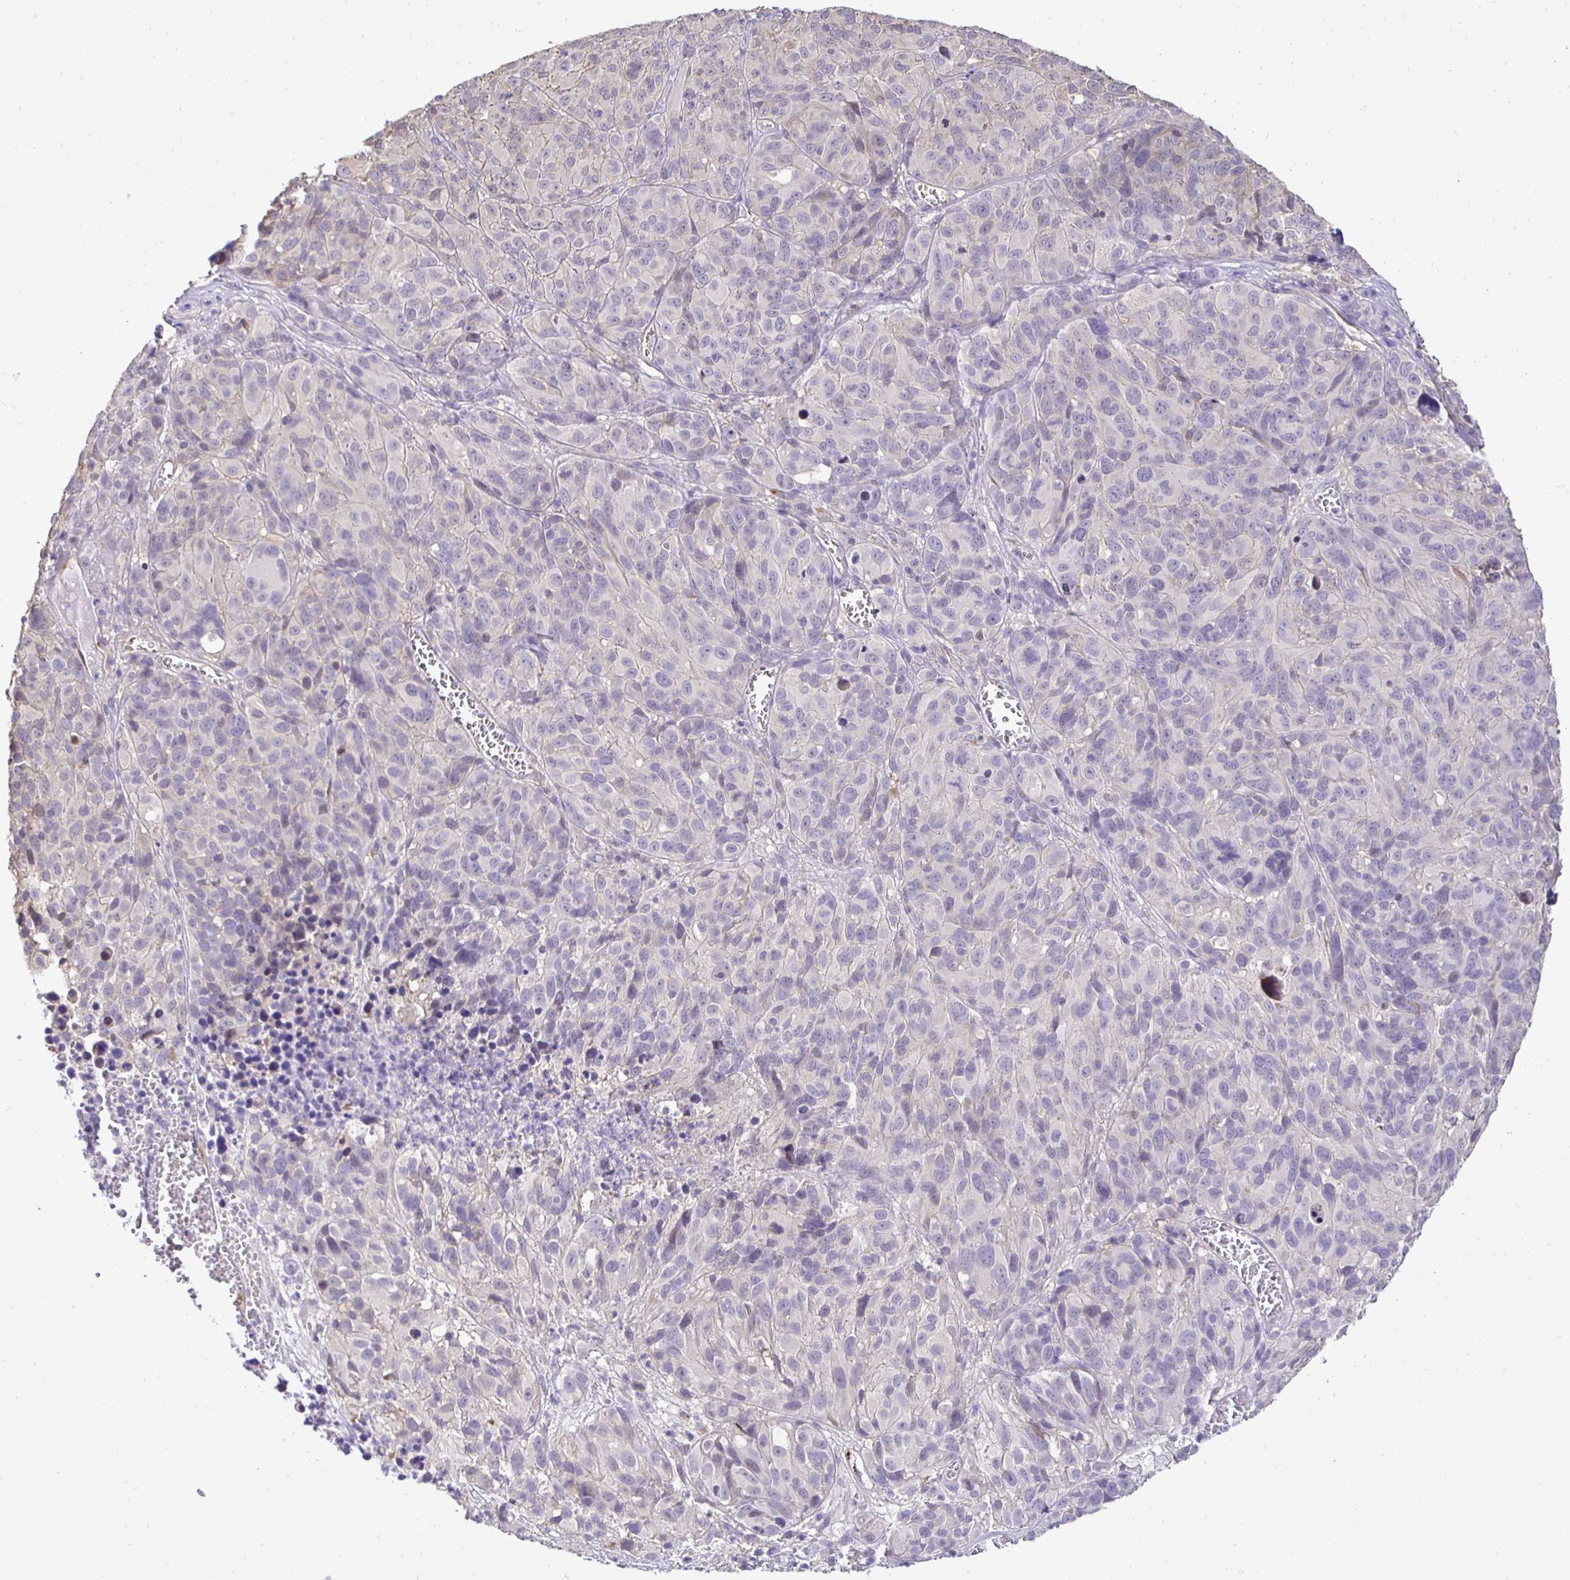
{"staining": {"intensity": "negative", "quantity": "none", "location": "none"}, "tissue": "melanoma", "cell_type": "Tumor cells", "image_type": "cancer", "snomed": [{"axis": "morphology", "description": "Malignant melanoma, NOS"}, {"axis": "topography", "description": "Skin"}], "caption": "IHC photomicrograph of melanoma stained for a protein (brown), which reveals no staining in tumor cells.", "gene": "SLC9A1", "patient": {"sex": "male", "age": 51}}